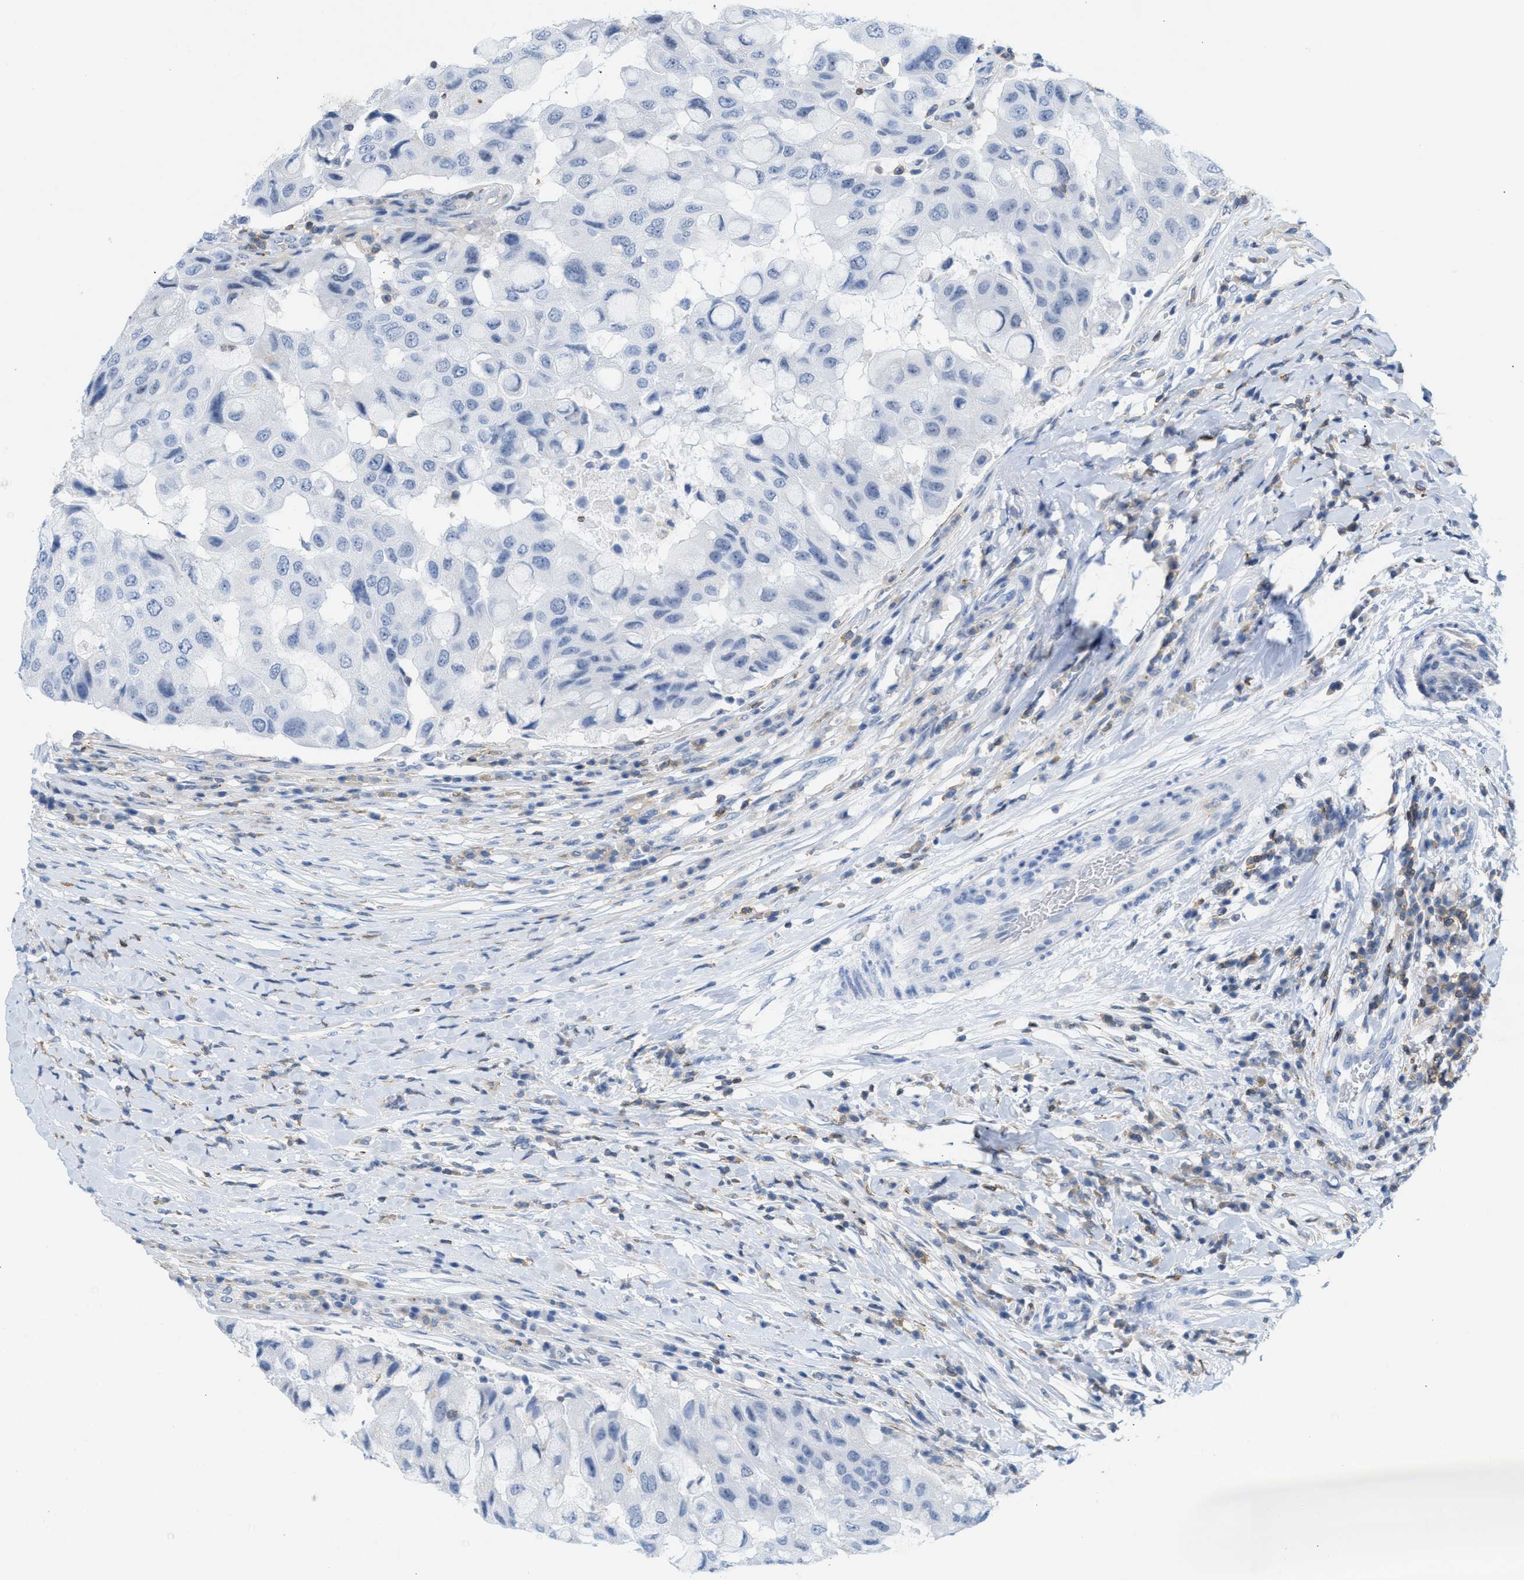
{"staining": {"intensity": "negative", "quantity": "none", "location": "none"}, "tissue": "breast cancer", "cell_type": "Tumor cells", "image_type": "cancer", "snomed": [{"axis": "morphology", "description": "Duct carcinoma"}, {"axis": "topography", "description": "Breast"}], "caption": "A histopathology image of human breast cancer is negative for staining in tumor cells. (IHC, brightfield microscopy, high magnification).", "gene": "IL16", "patient": {"sex": "female", "age": 27}}